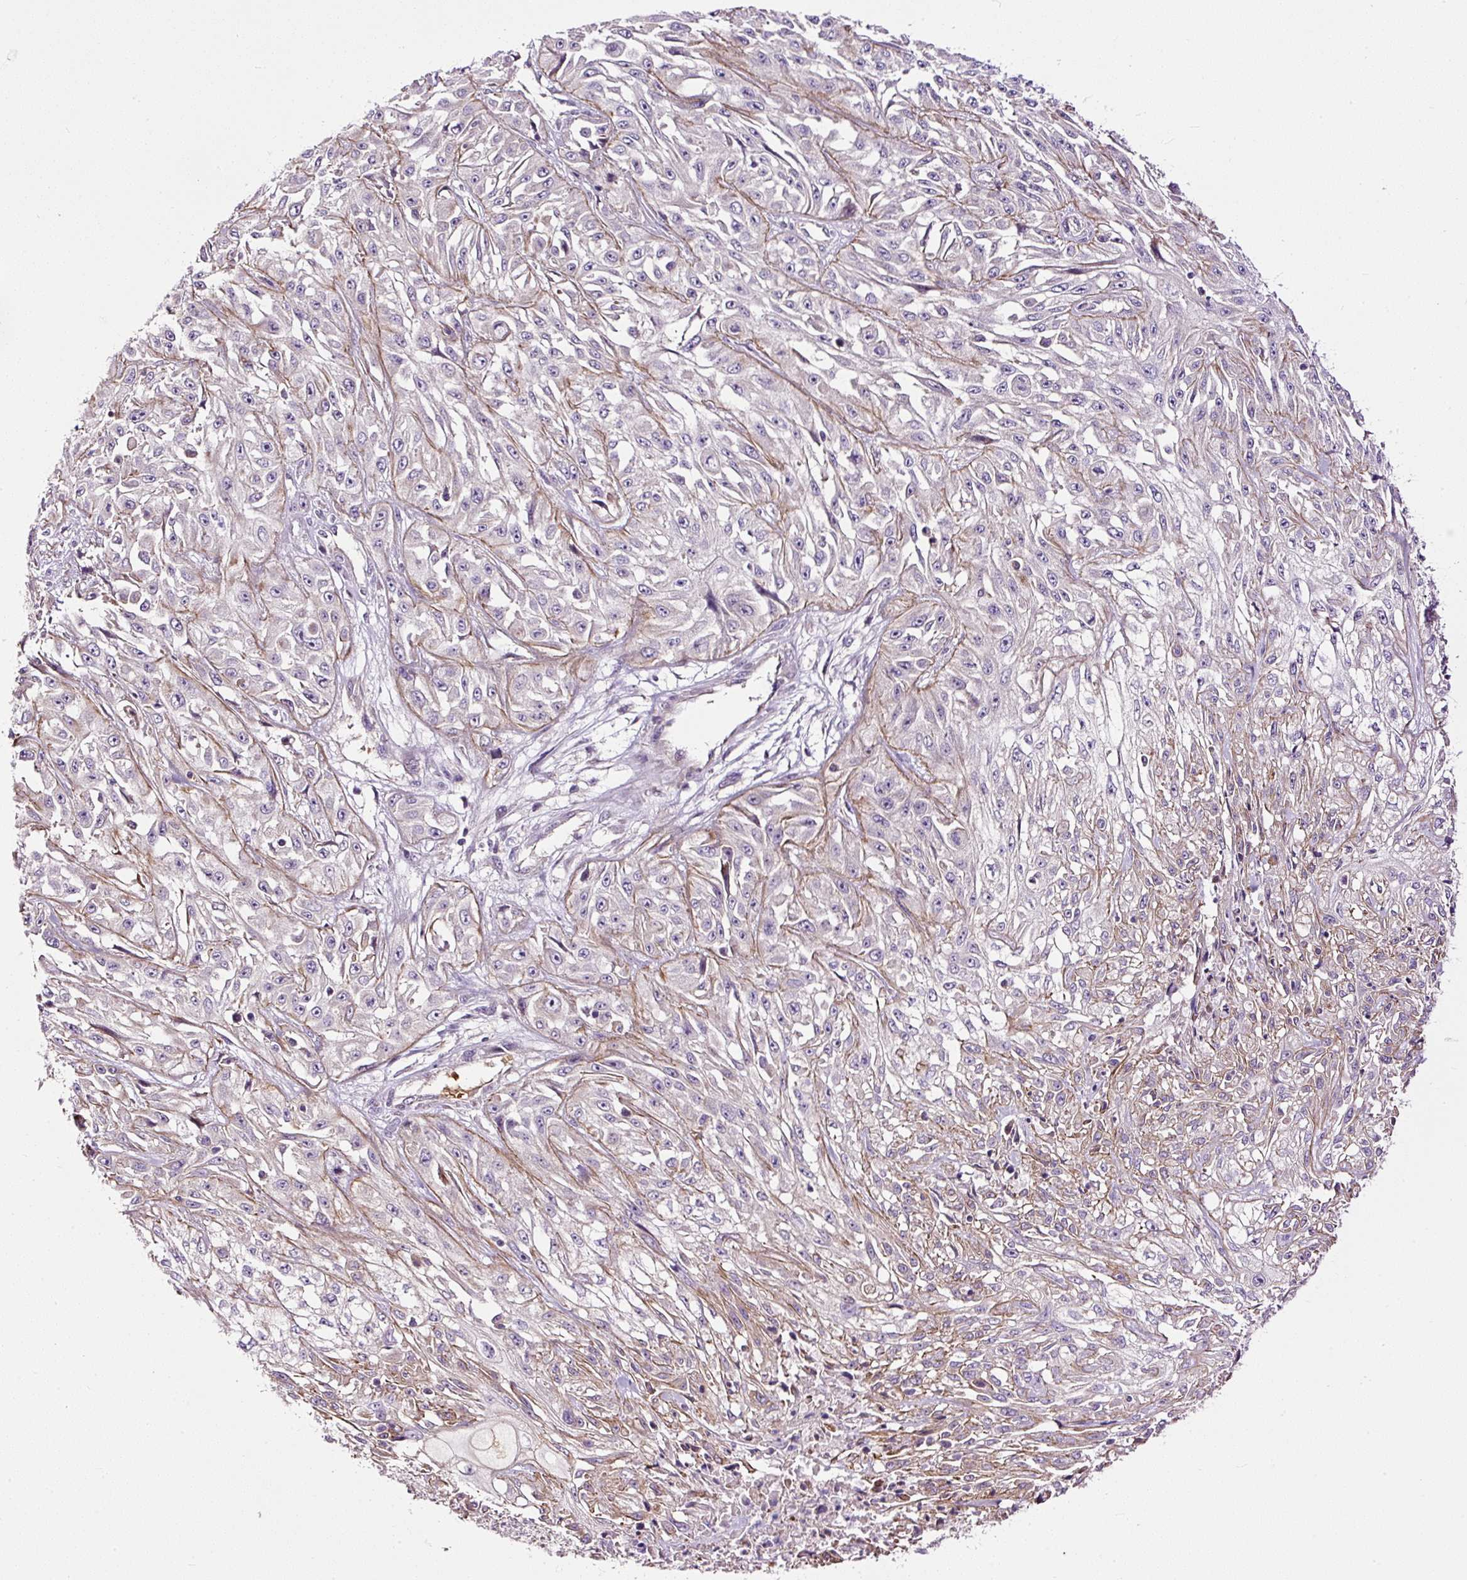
{"staining": {"intensity": "weak", "quantity": "<25%", "location": "cytoplasmic/membranous"}, "tissue": "skin cancer", "cell_type": "Tumor cells", "image_type": "cancer", "snomed": [{"axis": "morphology", "description": "Squamous cell carcinoma, NOS"}, {"axis": "morphology", "description": "Squamous cell carcinoma, metastatic, NOS"}, {"axis": "topography", "description": "Skin"}, {"axis": "topography", "description": "Lymph node"}], "caption": "An image of human skin cancer (squamous cell carcinoma) is negative for staining in tumor cells. (Brightfield microscopy of DAB IHC at high magnification).", "gene": "USHBP1", "patient": {"sex": "male", "age": 75}}